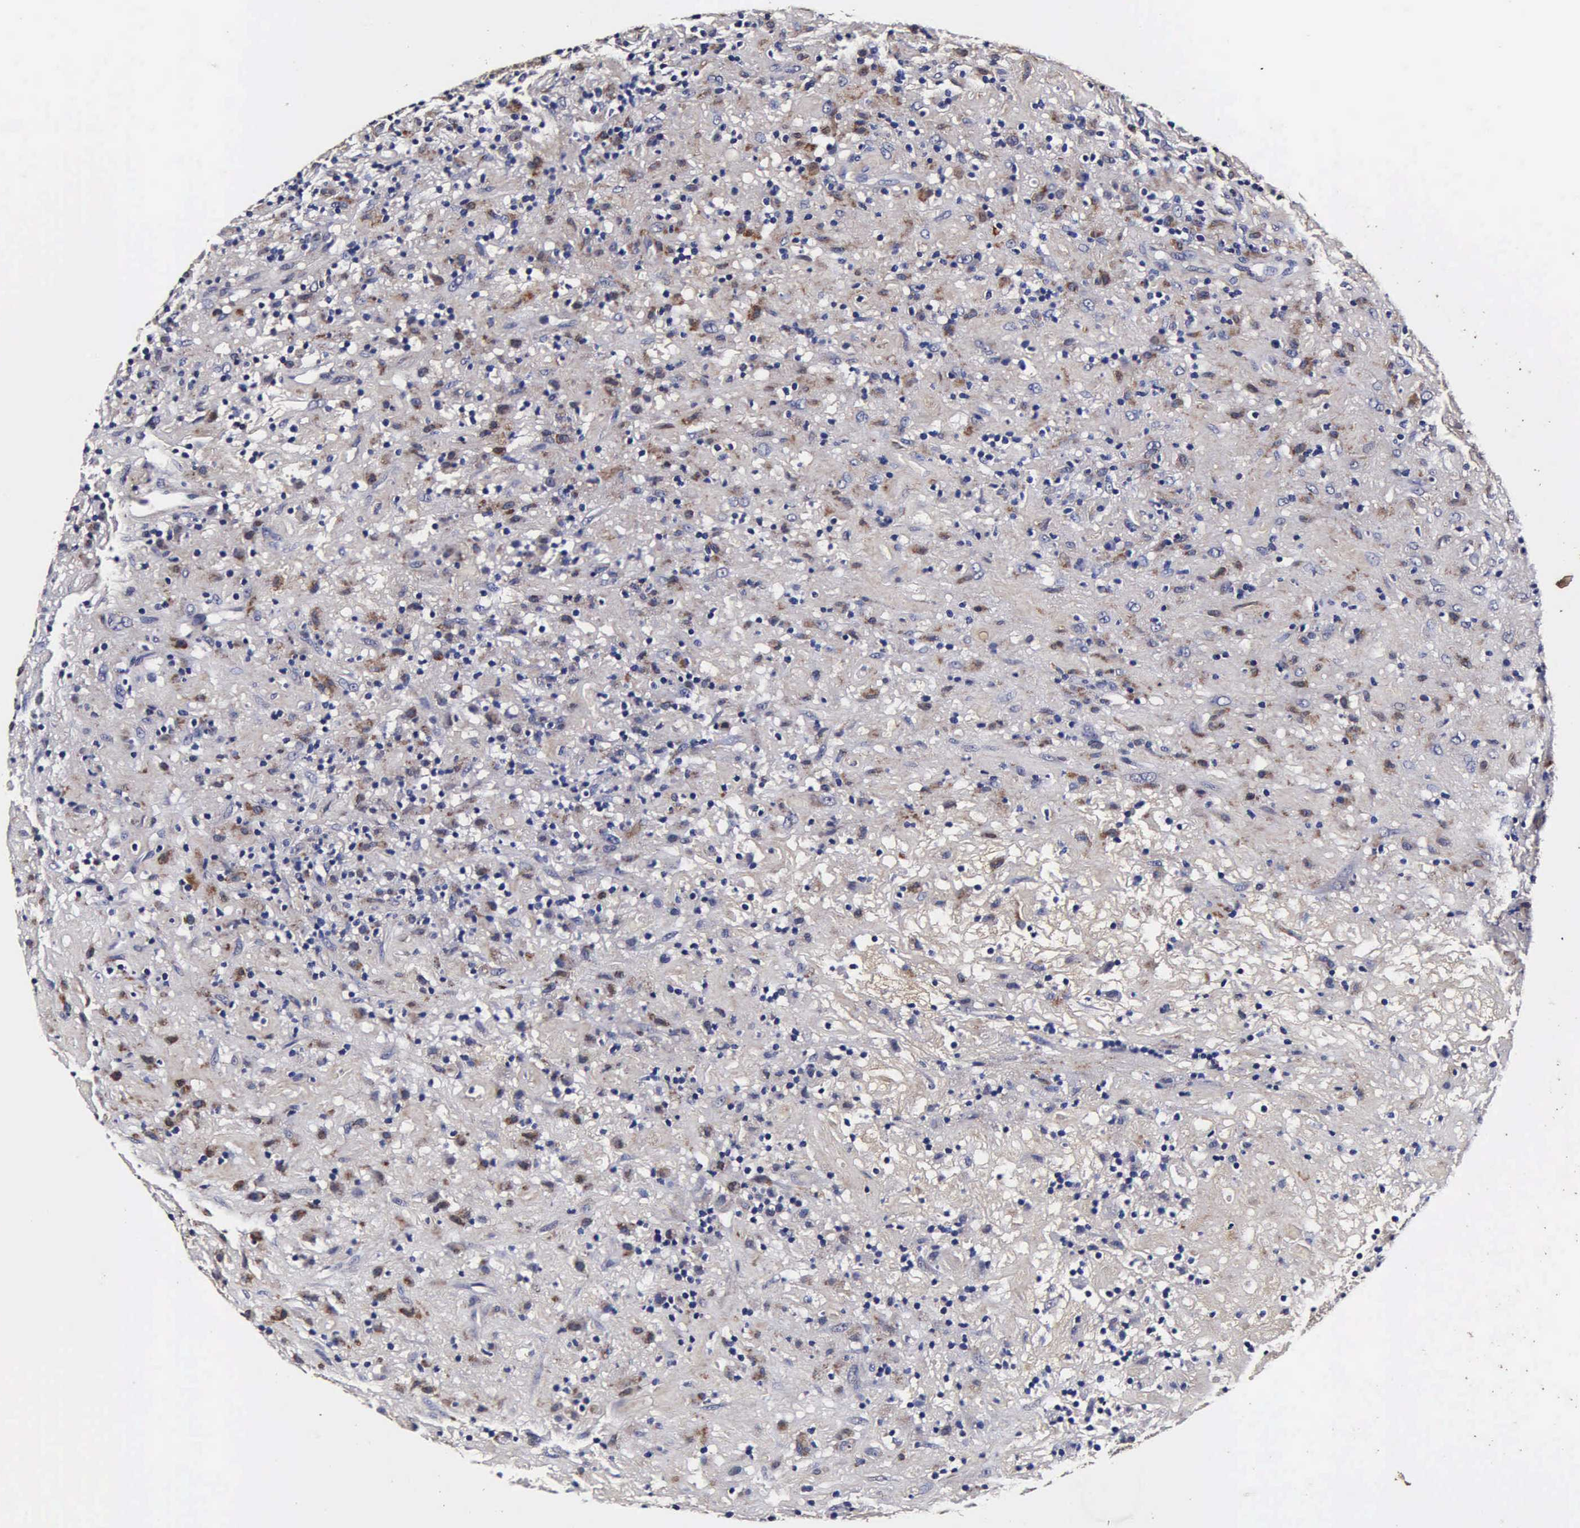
{"staining": {"intensity": "negative", "quantity": "none", "location": "none"}, "tissue": "lymphoma", "cell_type": "Tumor cells", "image_type": "cancer", "snomed": [{"axis": "morphology", "description": "Hodgkin's disease, NOS"}, {"axis": "topography", "description": "Lymph node"}], "caption": "The photomicrograph displays no significant staining in tumor cells of Hodgkin's disease.", "gene": "CST3", "patient": {"sex": "male", "age": 46}}